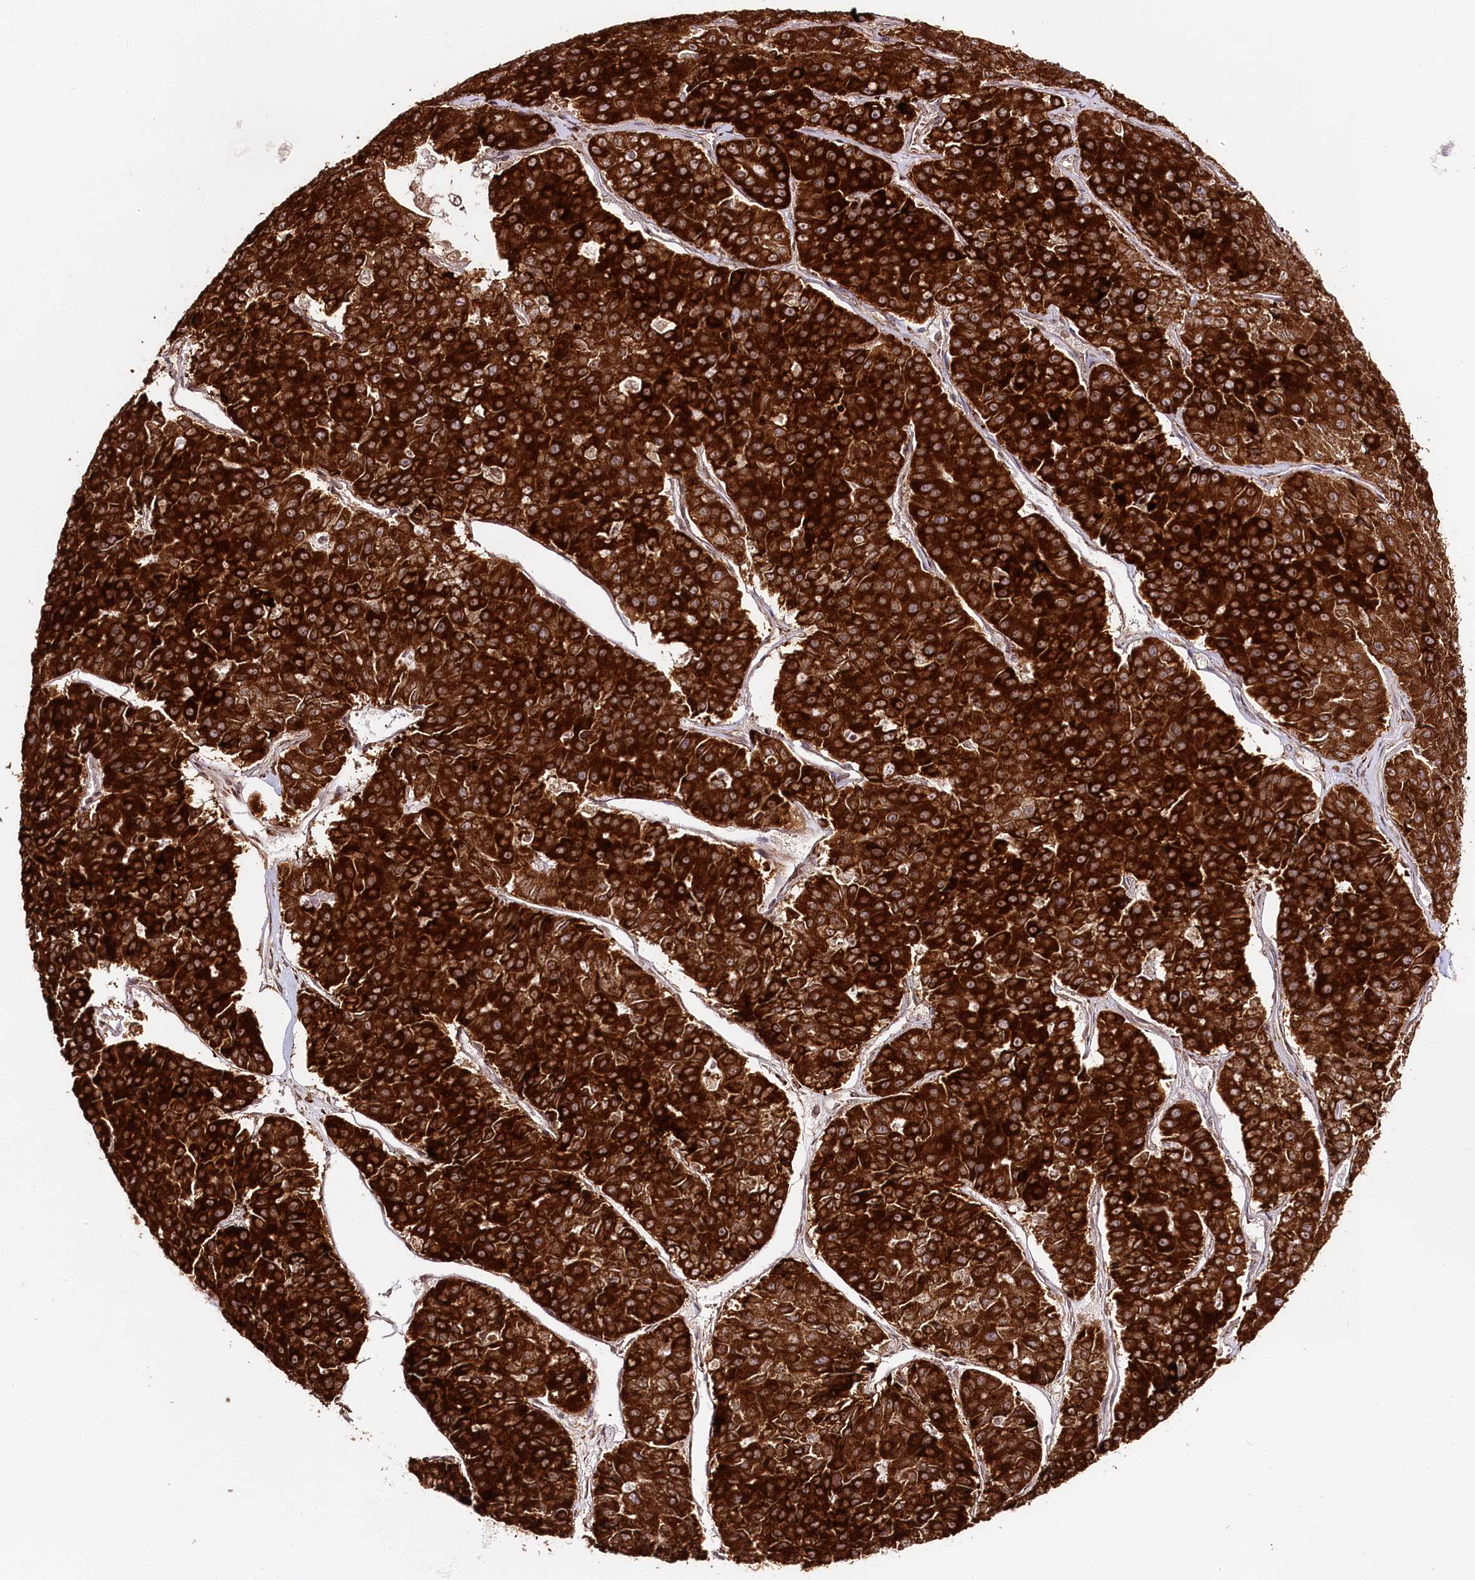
{"staining": {"intensity": "strong", "quantity": ">75%", "location": "cytoplasmic/membranous"}, "tissue": "pancreatic cancer", "cell_type": "Tumor cells", "image_type": "cancer", "snomed": [{"axis": "morphology", "description": "Adenocarcinoma, NOS"}, {"axis": "topography", "description": "Pancreas"}], "caption": "IHC (DAB) staining of pancreatic cancer (adenocarcinoma) exhibits strong cytoplasmic/membranous protein positivity in about >75% of tumor cells. The protein is stained brown, and the nuclei are stained in blue (DAB IHC with brightfield microscopy, high magnification).", "gene": "ENSG00000144785", "patient": {"sex": "male", "age": 50}}